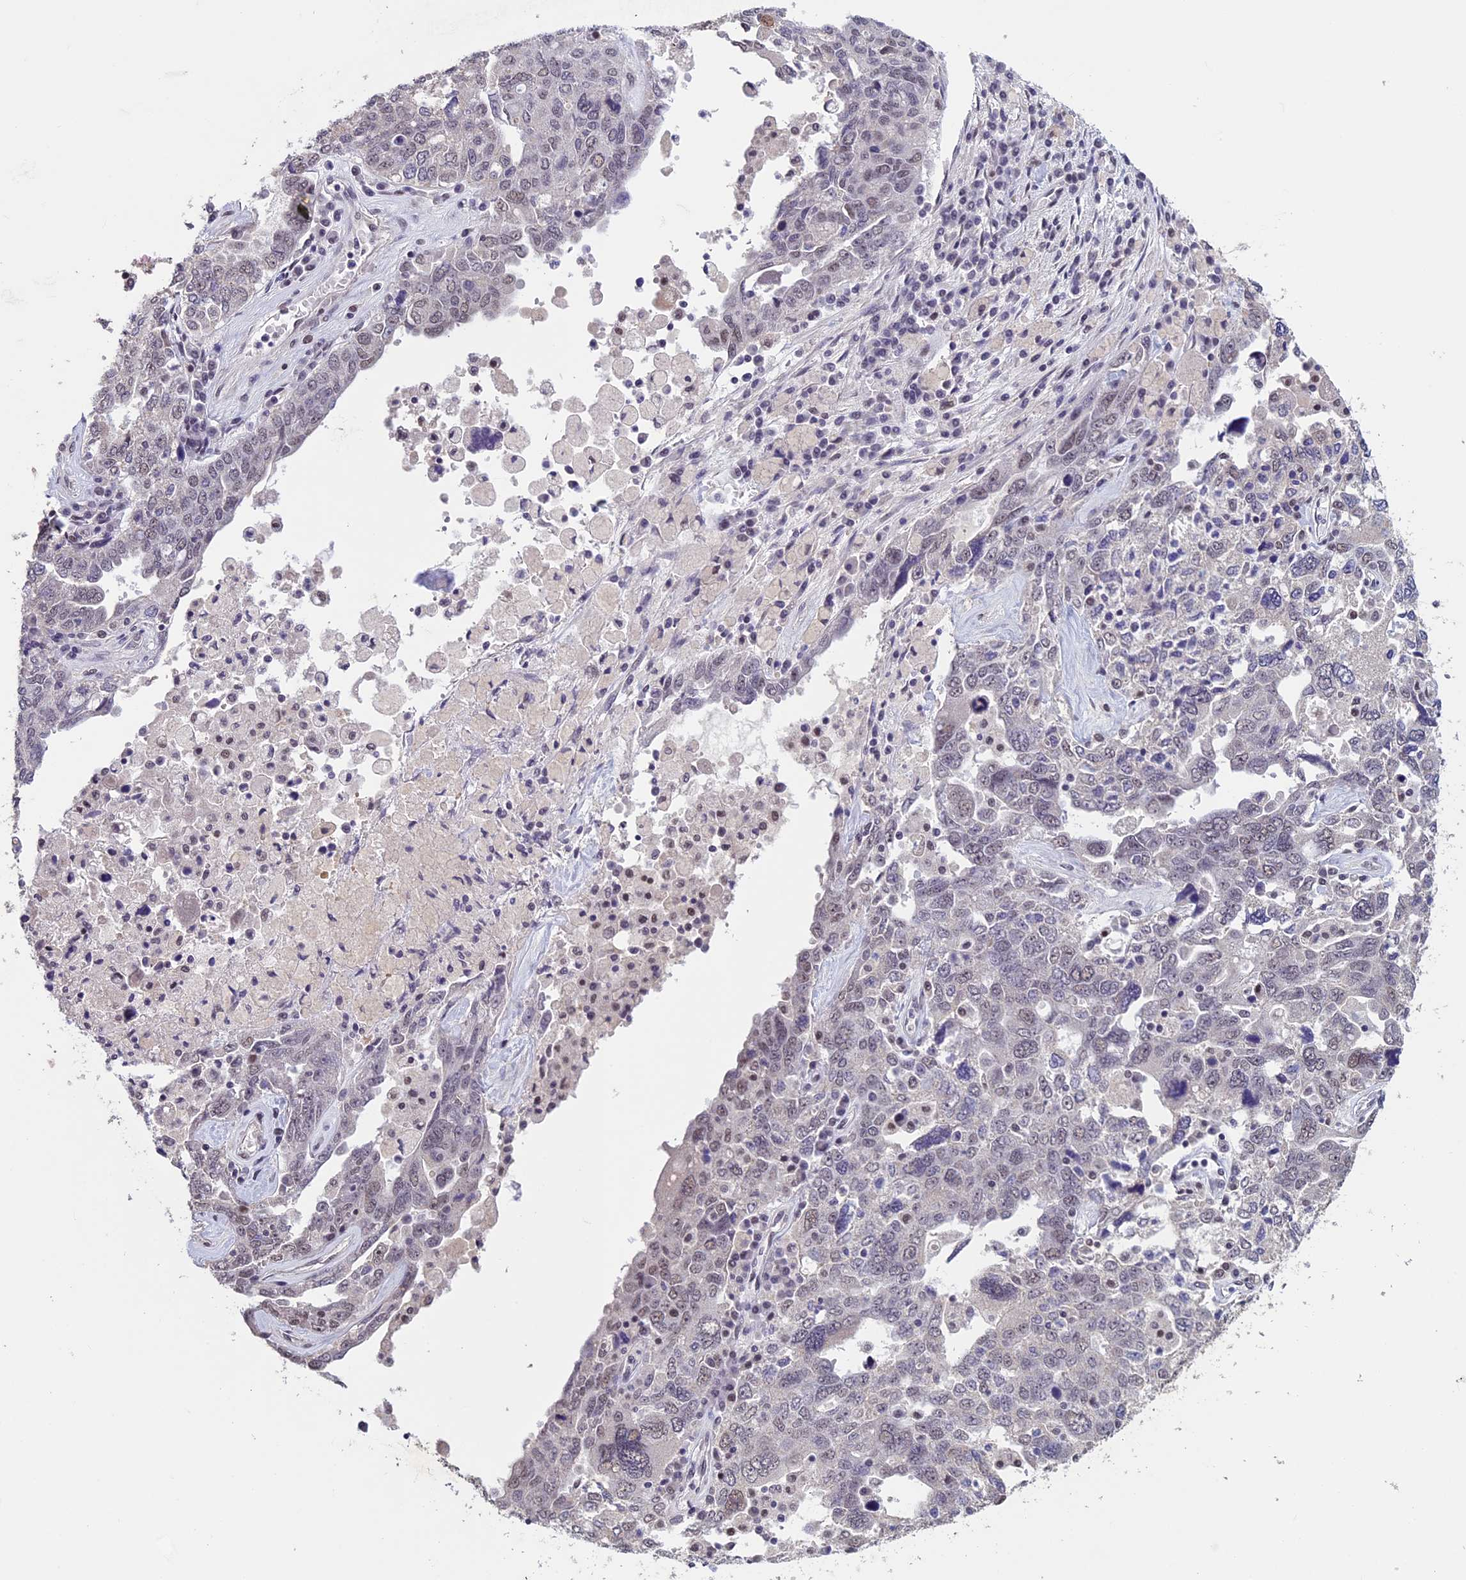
{"staining": {"intensity": "weak", "quantity": "25%-75%", "location": "nuclear"}, "tissue": "ovarian cancer", "cell_type": "Tumor cells", "image_type": "cancer", "snomed": [{"axis": "morphology", "description": "Carcinoma, endometroid"}, {"axis": "topography", "description": "Ovary"}], "caption": "Protein staining of ovarian cancer tissue shows weak nuclear positivity in approximately 25%-75% of tumor cells.", "gene": "RNF40", "patient": {"sex": "female", "age": 62}}